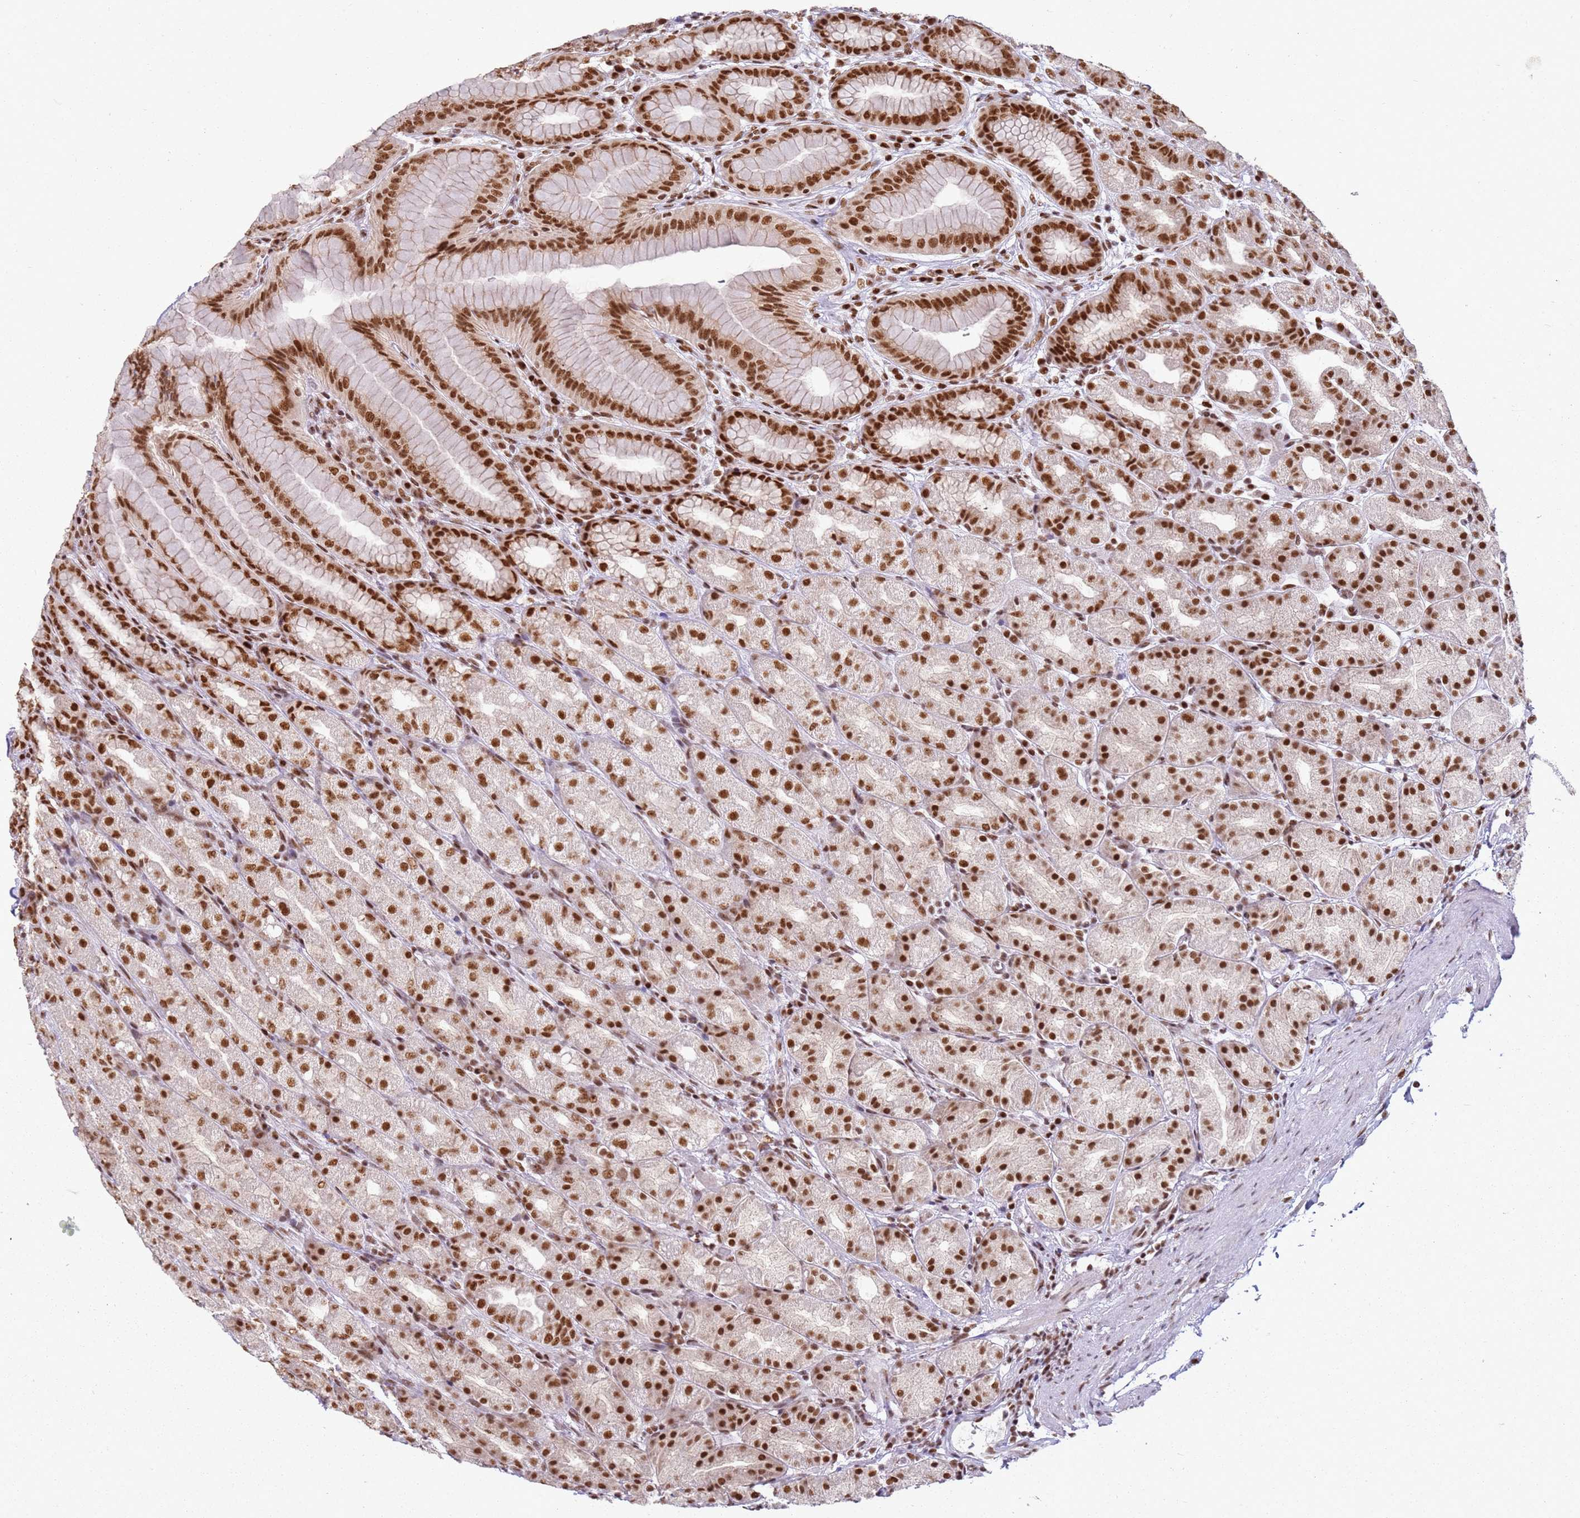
{"staining": {"intensity": "strong", "quantity": ">75%", "location": "nuclear"}, "tissue": "stomach", "cell_type": "Glandular cells", "image_type": "normal", "snomed": [{"axis": "morphology", "description": "Normal tissue, NOS"}, {"axis": "topography", "description": "Stomach, upper"}, {"axis": "topography", "description": "Stomach"}], "caption": "Immunohistochemical staining of benign stomach exhibits high levels of strong nuclear expression in approximately >75% of glandular cells. (IHC, brightfield microscopy, high magnification).", "gene": "TENT4A", "patient": {"sex": "male", "age": 68}}